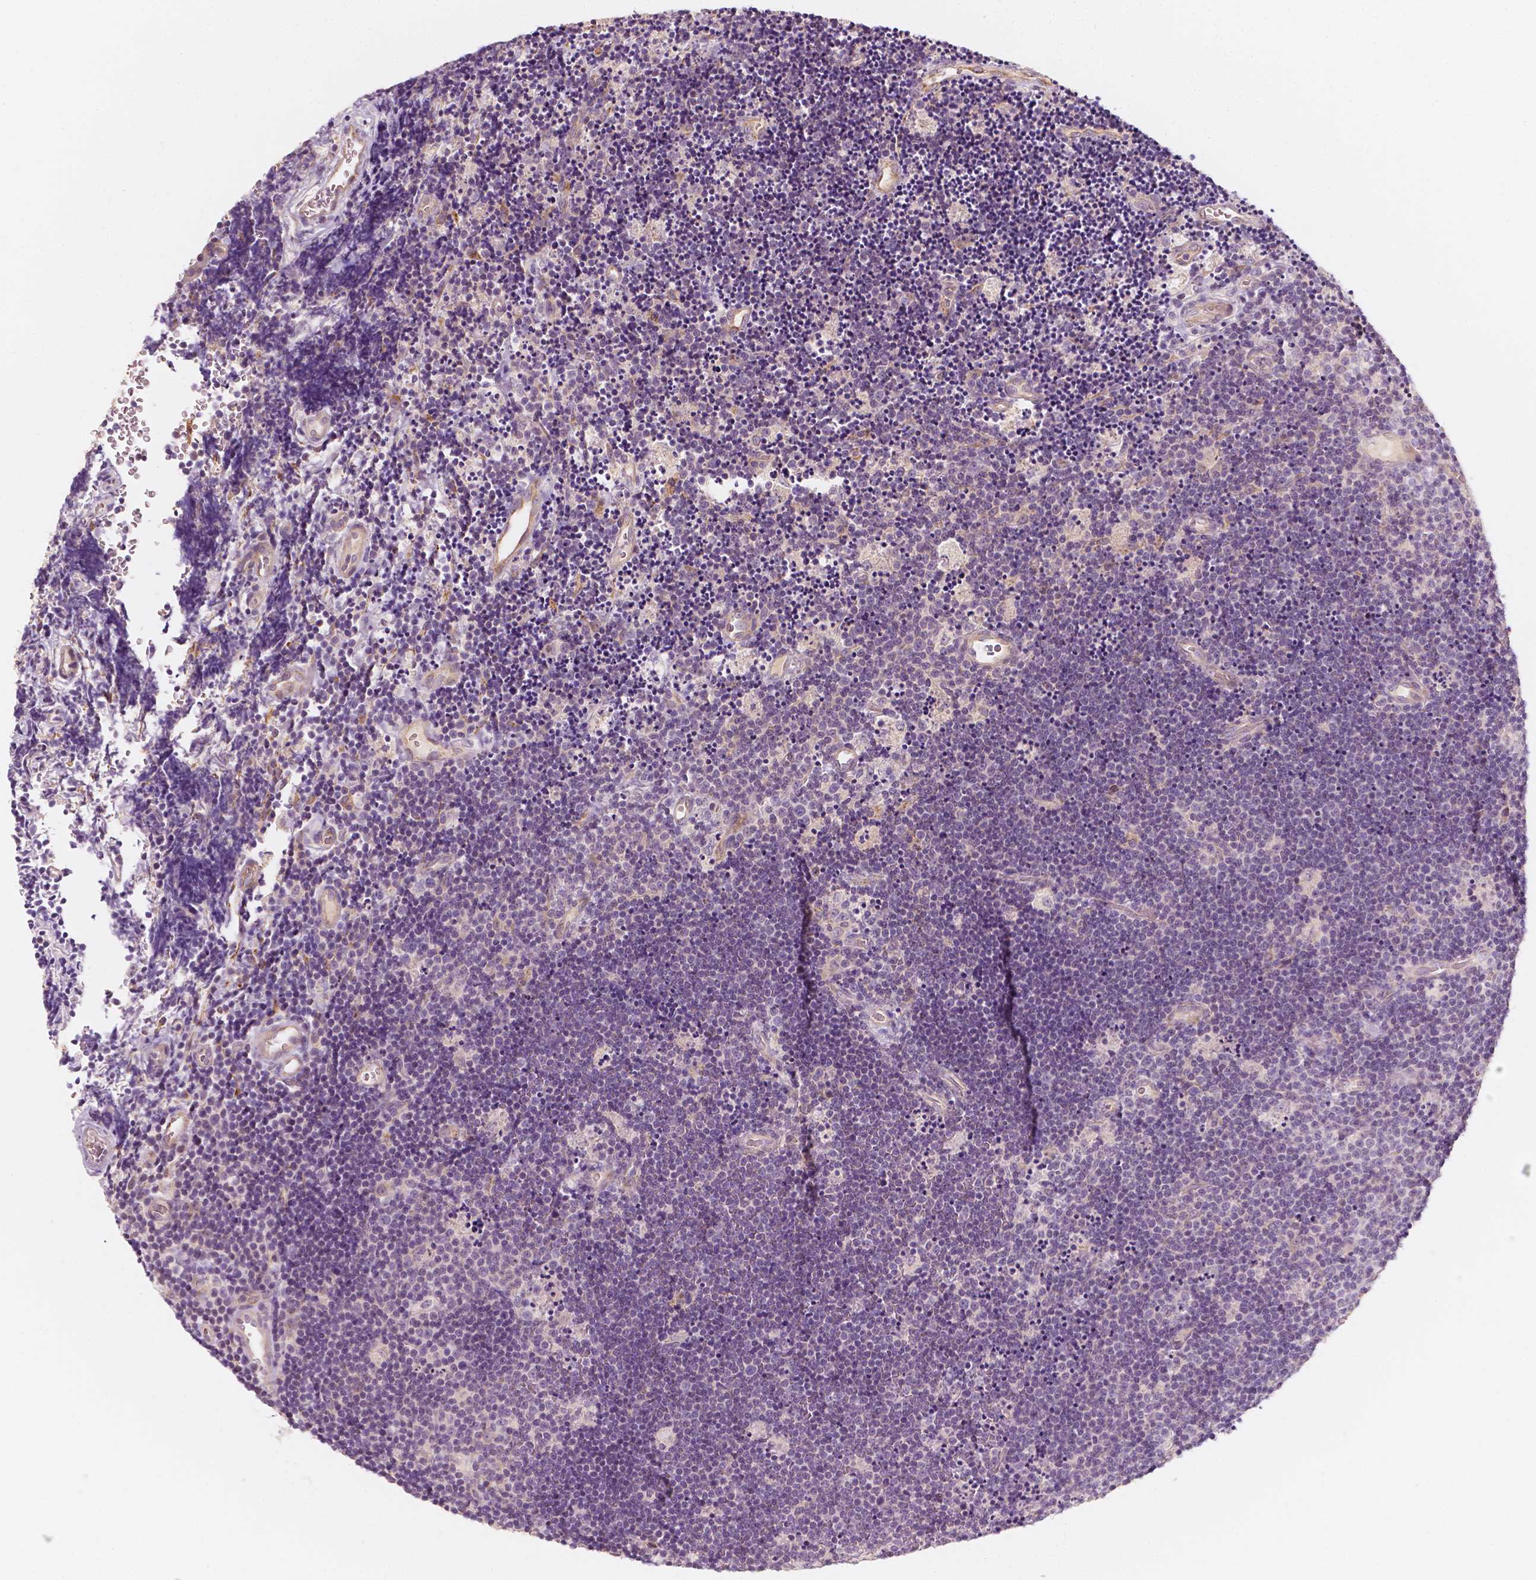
{"staining": {"intensity": "negative", "quantity": "none", "location": "none"}, "tissue": "lymphoma", "cell_type": "Tumor cells", "image_type": "cancer", "snomed": [{"axis": "morphology", "description": "Malignant lymphoma, non-Hodgkin's type, Low grade"}, {"axis": "topography", "description": "Brain"}], "caption": "This is a photomicrograph of IHC staining of malignant lymphoma, non-Hodgkin's type (low-grade), which shows no staining in tumor cells. (DAB (3,3'-diaminobenzidine) immunohistochemistry (IHC) with hematoxylin counter stain).", "gene": "SHPK", "patient": {"sex": "female", "age": 66}}